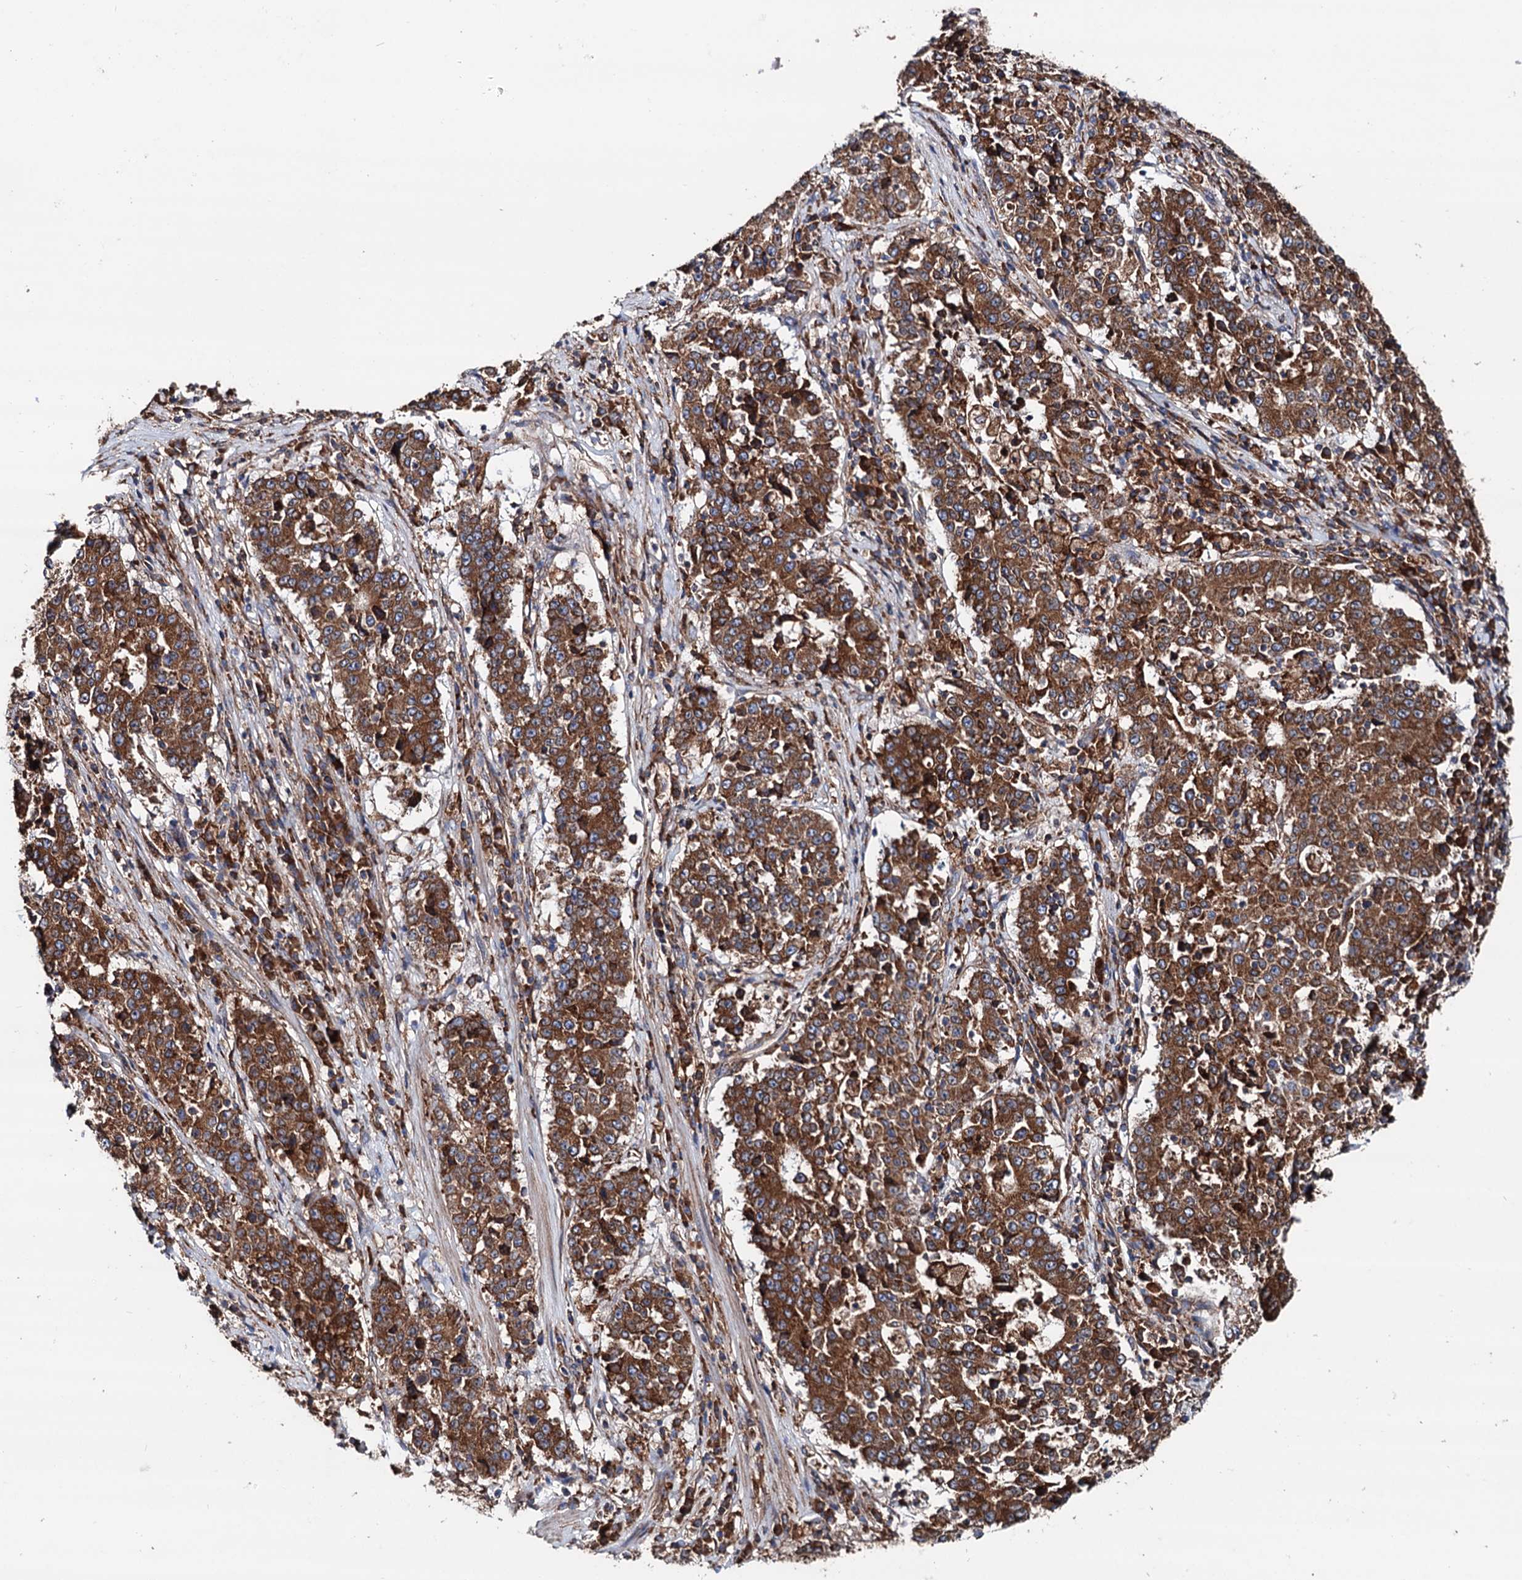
{"staining": {"intensity": "moderate", "quantity": ">75%", "location": "cytoplasmic/membranous"}, "tissue": "stomach cancer", "cell_type": "Tumor cells", "image_type": "cancer", "snomed": [{"axis": "morphology", "description": "Adenocarcinoma, NOS"}, {"axis": "topography", "description": "Stomach"}], "caption": "Immunohistochemical staining of stomach adenocarcinoma exhibits medium levels of moderate cytoplasmic/membranous protein staining in about >75% of tumor cells.", "gene": "ERP29", "patient": {"sex": "male", "age": 59}}